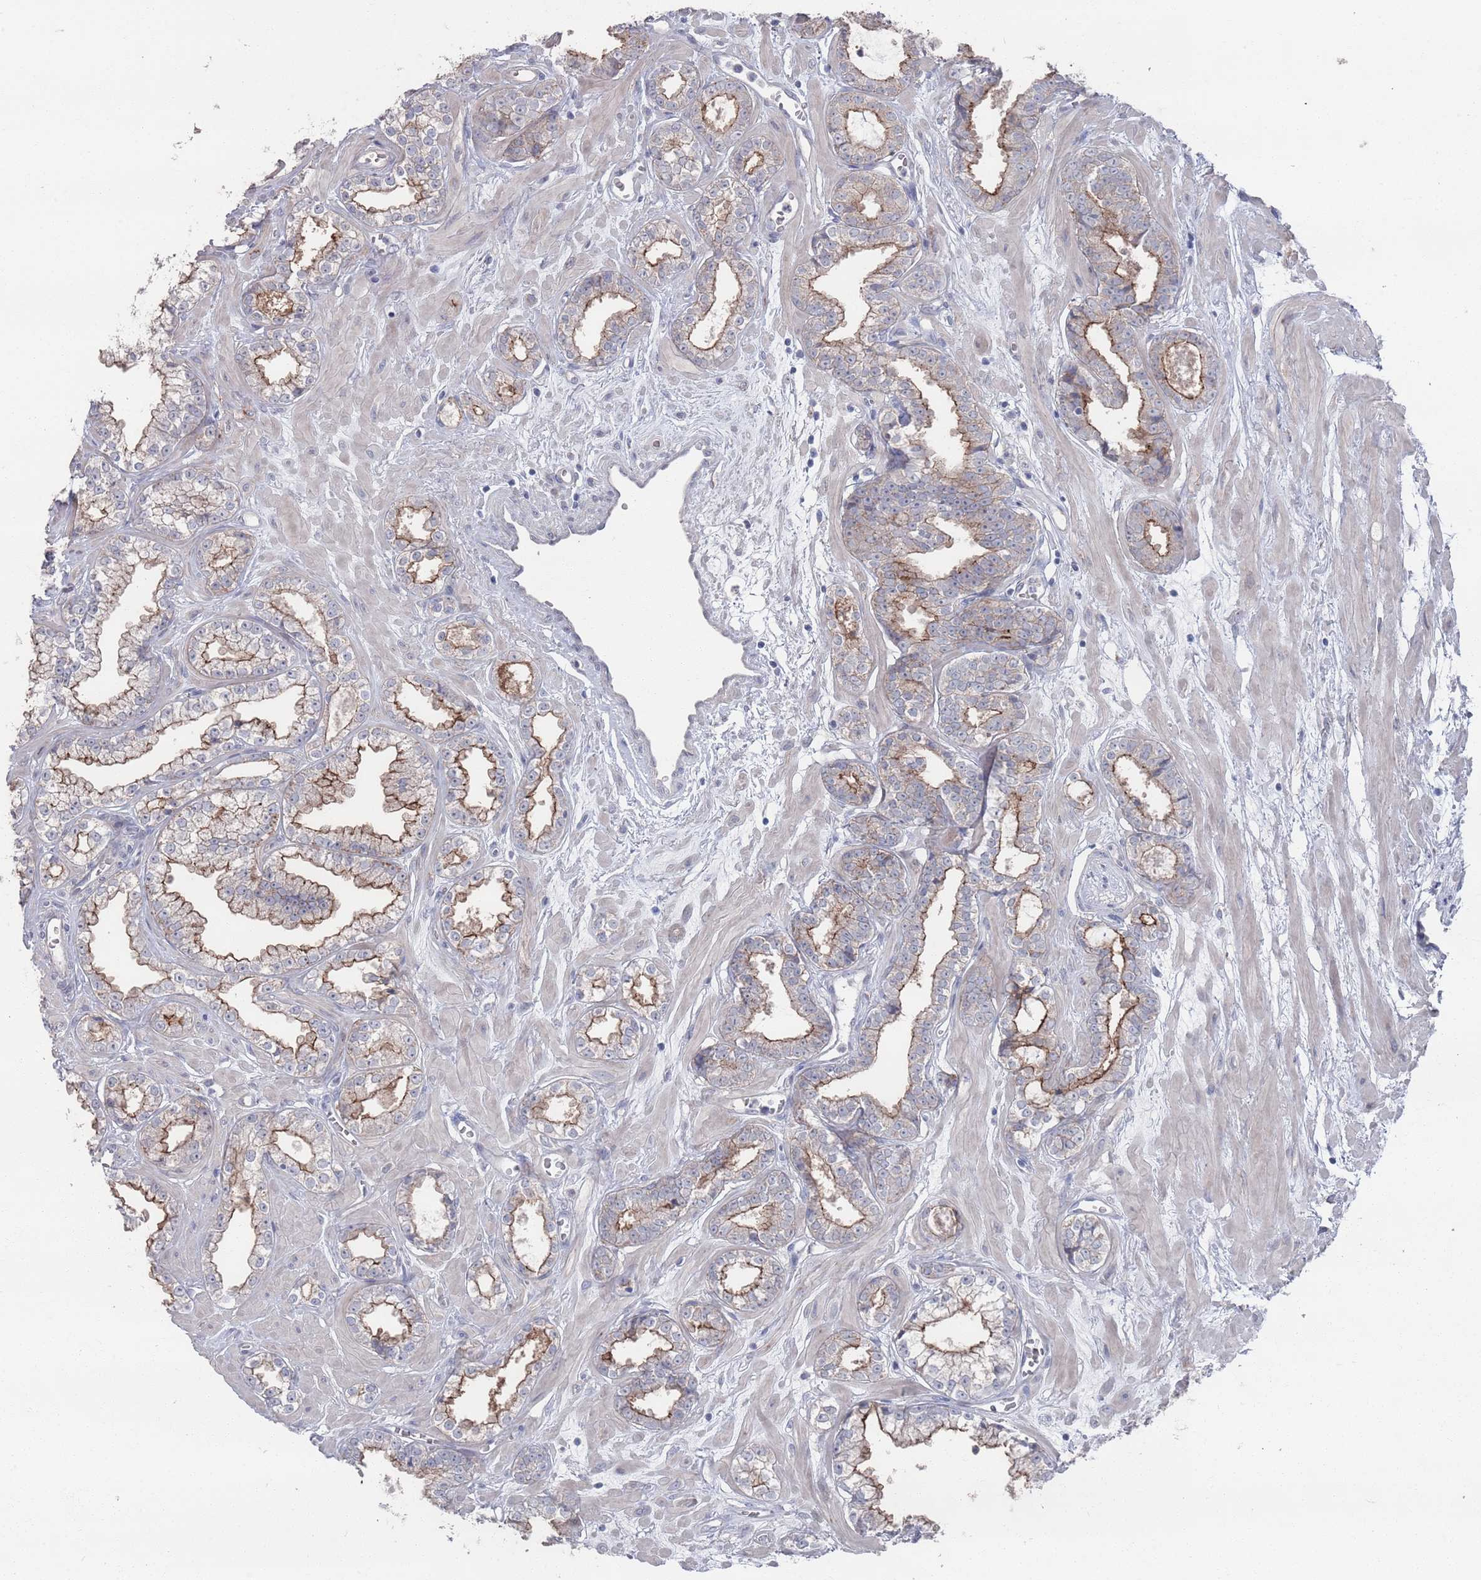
{"staining": {"intensity": "moderate", "quantity": "25%-75%", "location": "cytoplasmic/membranous"}, "tissue": "prostate cancer", "cell_type": "Tumor cells", "image_type": "cancer", "snomed": [{"axis": "morphology", "description": "Adenocarcinoma, Low grade"}, {"axis": "topography", "description": "Prostate"}], "caption": "This photomicrograph demonstrates prostate cancer (low-grade adenocarcinoma) stained with immunohistochemistry (IHC) to label a protein in brown. The cytoplasmic/membranous of tumor cells show moderate positivity for the protein. Nuclei are counter-stained blue.", "gene": "PROM2", "patient": {"sex": "male", "age": 60}}